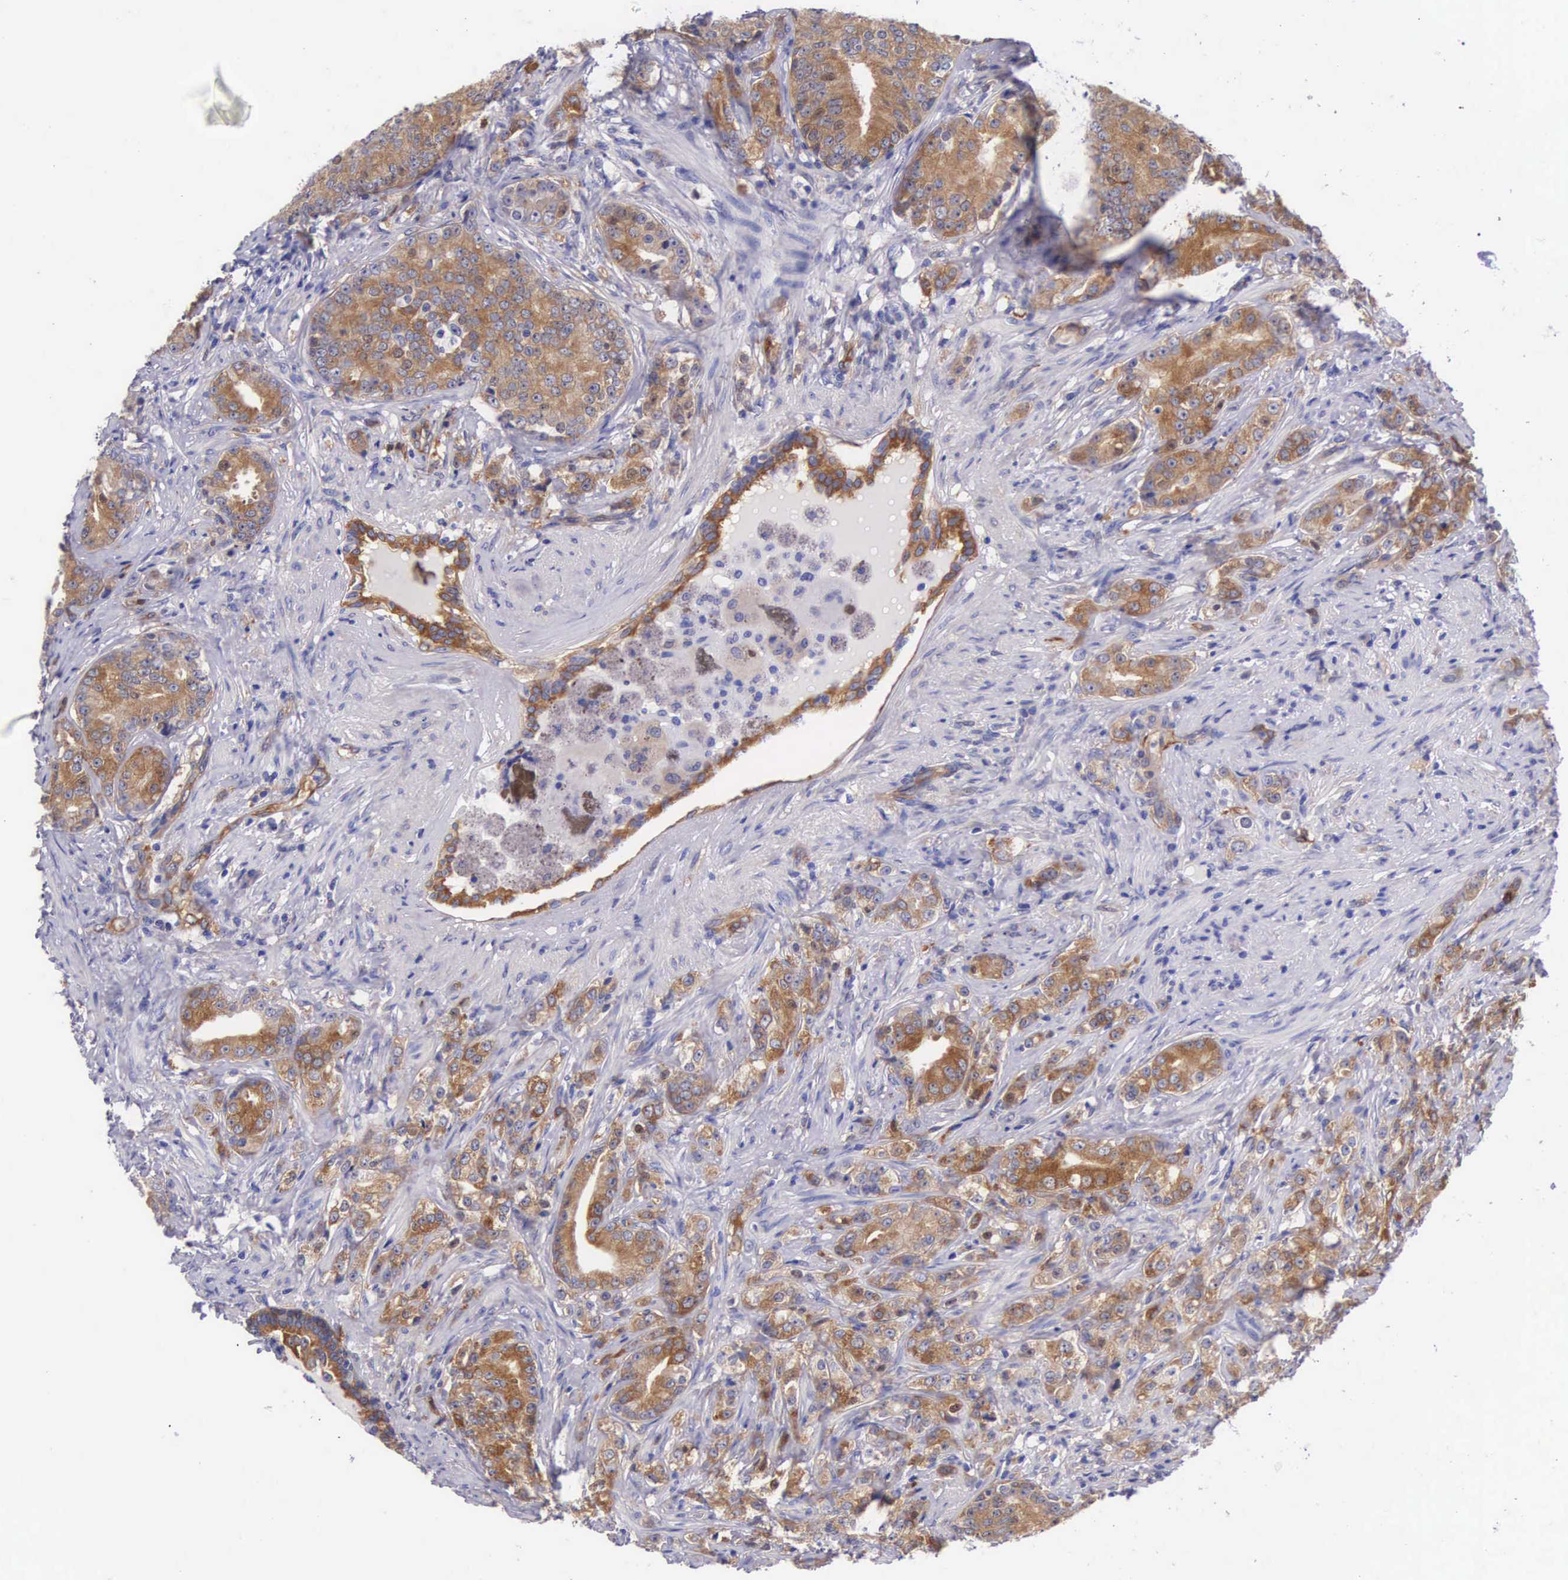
{"staining": {"intensity": "strong", "quantity": ">75%", "location": "cytoplasmic/membranous"}, "tissue": "prostate cancer", "cell_type": "Tumor cells", "image_type": "cancer", "snomed": [{"axis": "morphology", "description": "Adenocarcinoma, Medium grade"}, {"axis": "topography", "description": "Prostate"}], "caption": "A high-resolution image shows IHC staining of prostate cancer (medium-grade adenocarcinoma), which reveals strong cytoplasmic/membranous expression in approximately >75% of tumor cells. (Stains: DAB (3,3'-diaminobenzidine) in brown, nuclei in blue, Microscopy: brightfield microscopy at high magnification).", "gene": "BCAR1", "patient": {"sex": "male", "age": 59}}